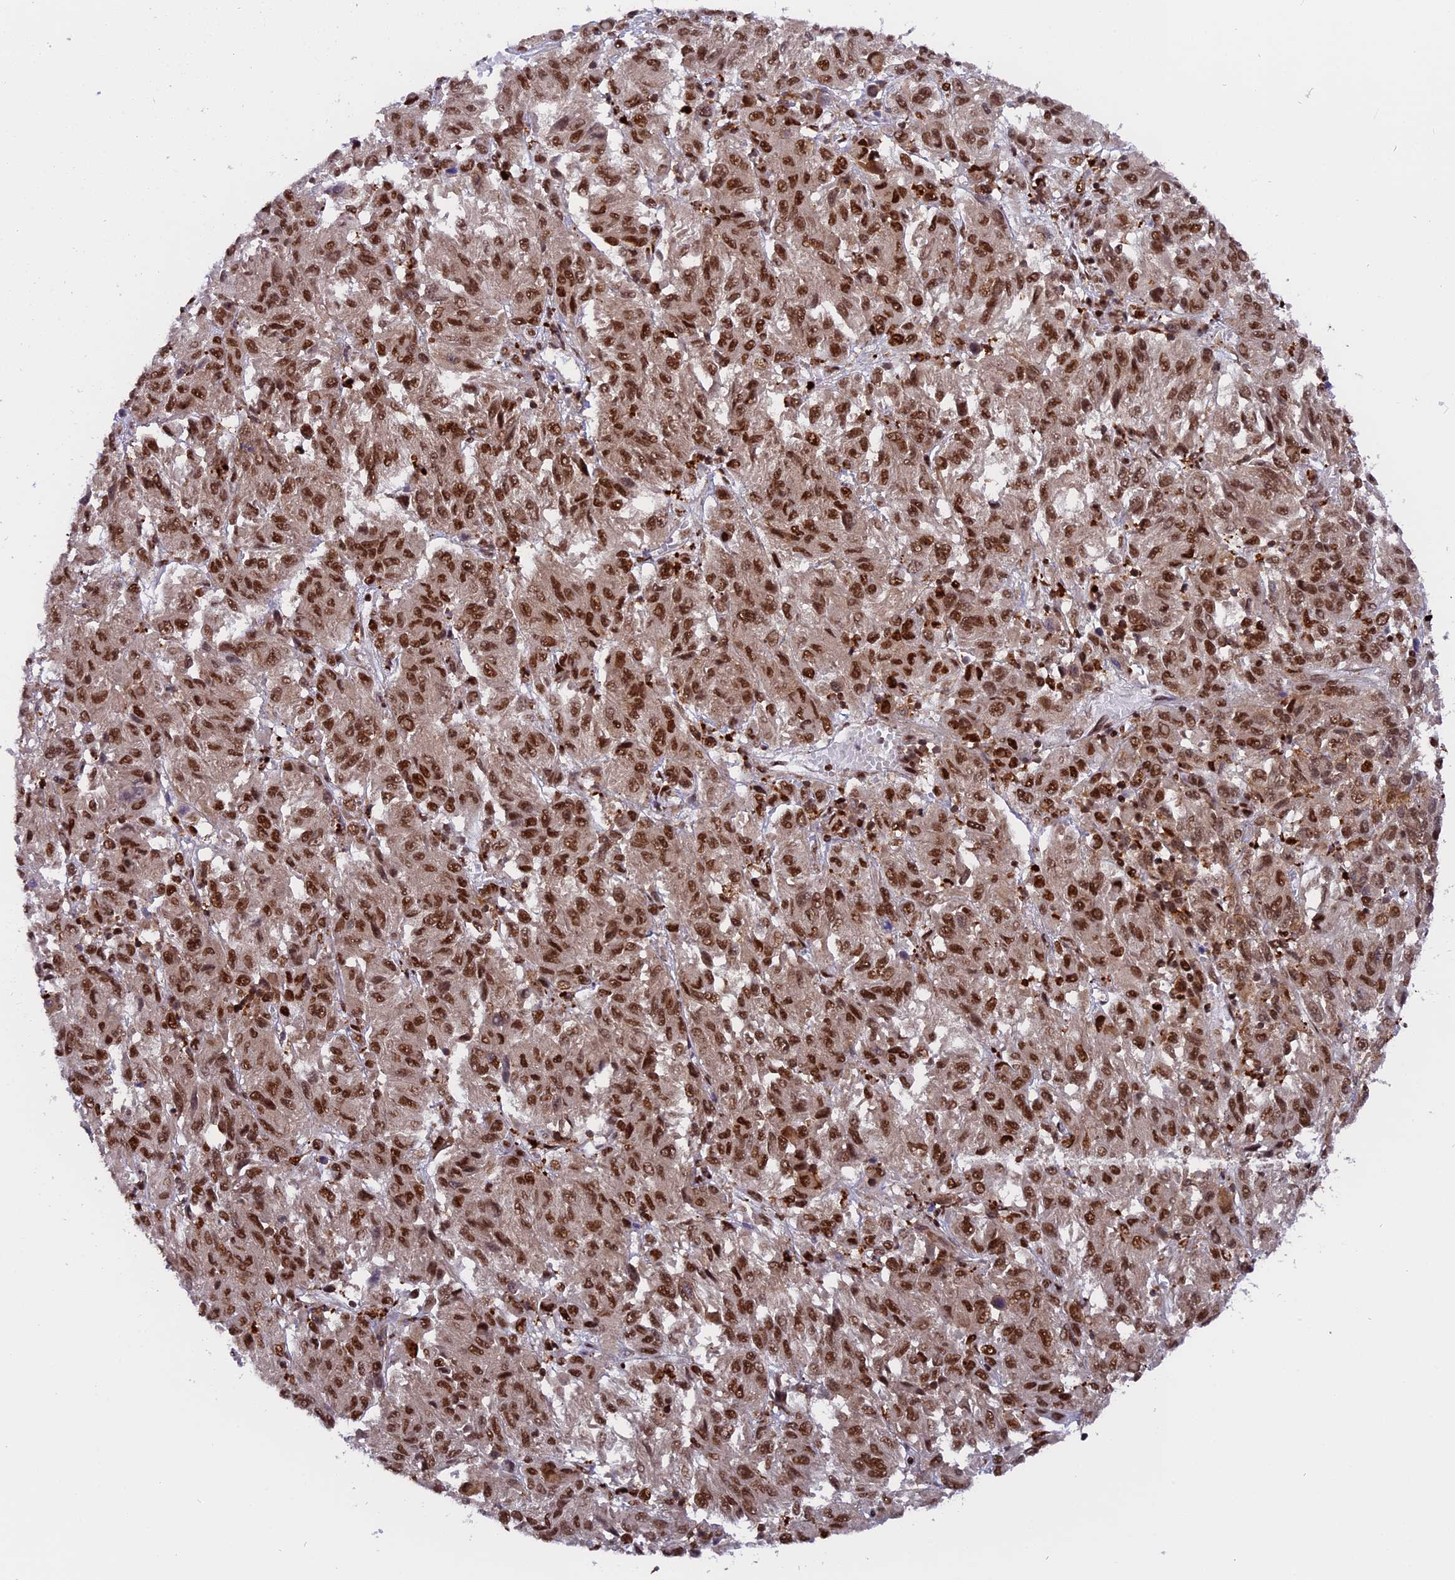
{"staining": {"intensity": "moderate", "quantity": ">75%", "location": "nuclear"}, "tissue": "melanoma", "cell_type": "Tumor cells", "image_type": "cancer", "snomed": [{"axis": "morphology", "description": "Malignant melanoma, Metastatic site"}, {"axis": "topography", "description": "Lung"}], "caption": "High-magnification brightfield microscopy of melanoma stained with DAB (3,3'-diaminobenzidine) (brown) and counterstained with hematoxylin (blue). tumor cells exhibit moderate nuclear expression is present in about>75% of cells.", "gene": "RAMAC", "patient": {"sex": "male", "age": 64}}